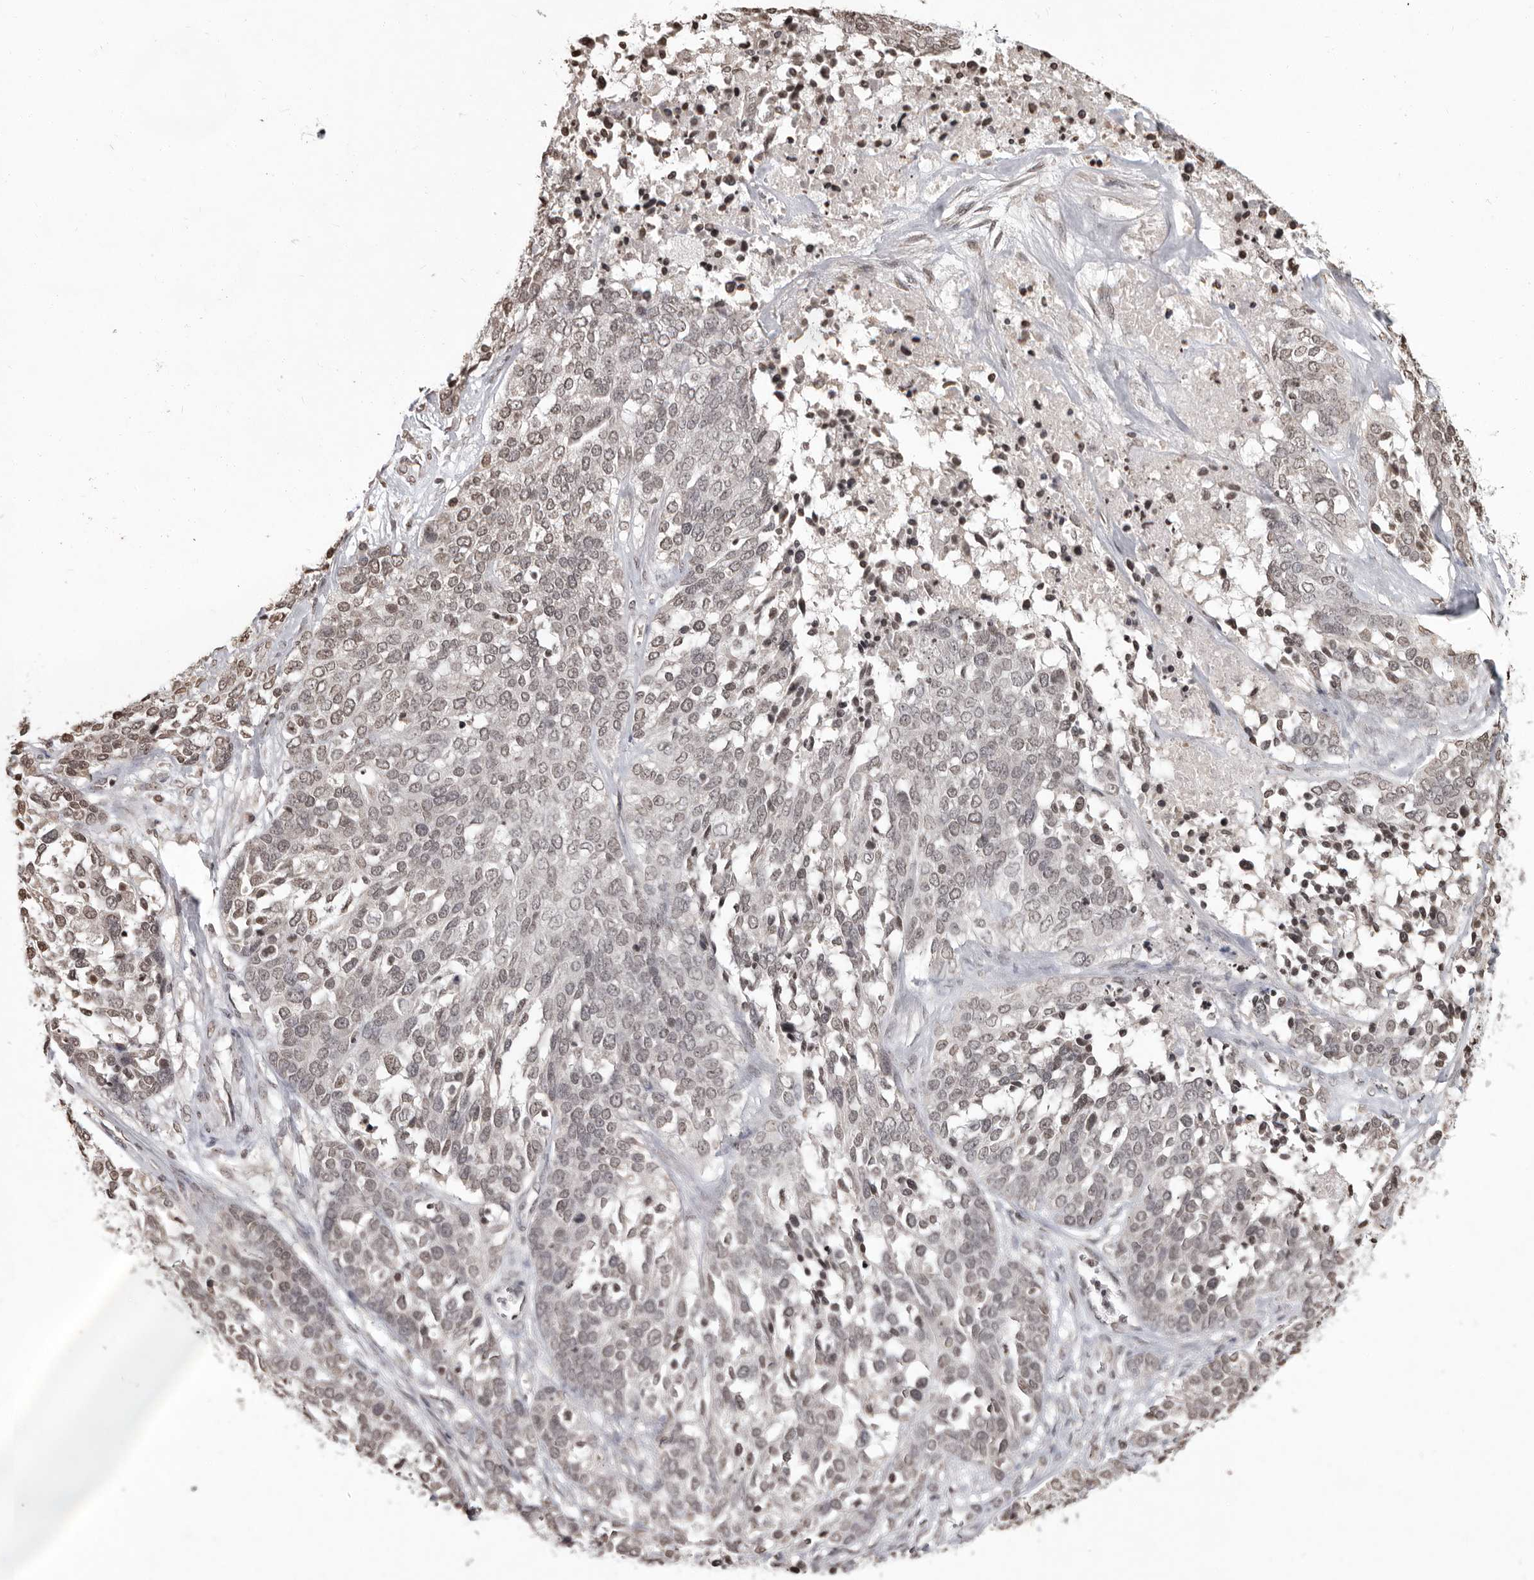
{"staining": {"intensity": "weak", "quantity": "<25%", "location": "nuclear"}, "tissue": "ovarian cancer", "cell_type": "Tumor cells", "image_type": "cancer", "snomed": [{"axis": "morphology", "description": "Cystadenocarcinoma, serous, NOS"}, {"axis": "topography", "description": "Ovary"}], "caption": "A high-resolution photomicrograph shows IHC staining of serous cystadenocarcinoma (ovarian), which displays no significant staining in tumor cells. (DAB (3,3'-diaminobenzidine) immunohistochemistry, high magnification).", "gene": "WDR45", "patient": {"sex": "female", "age": 44}}